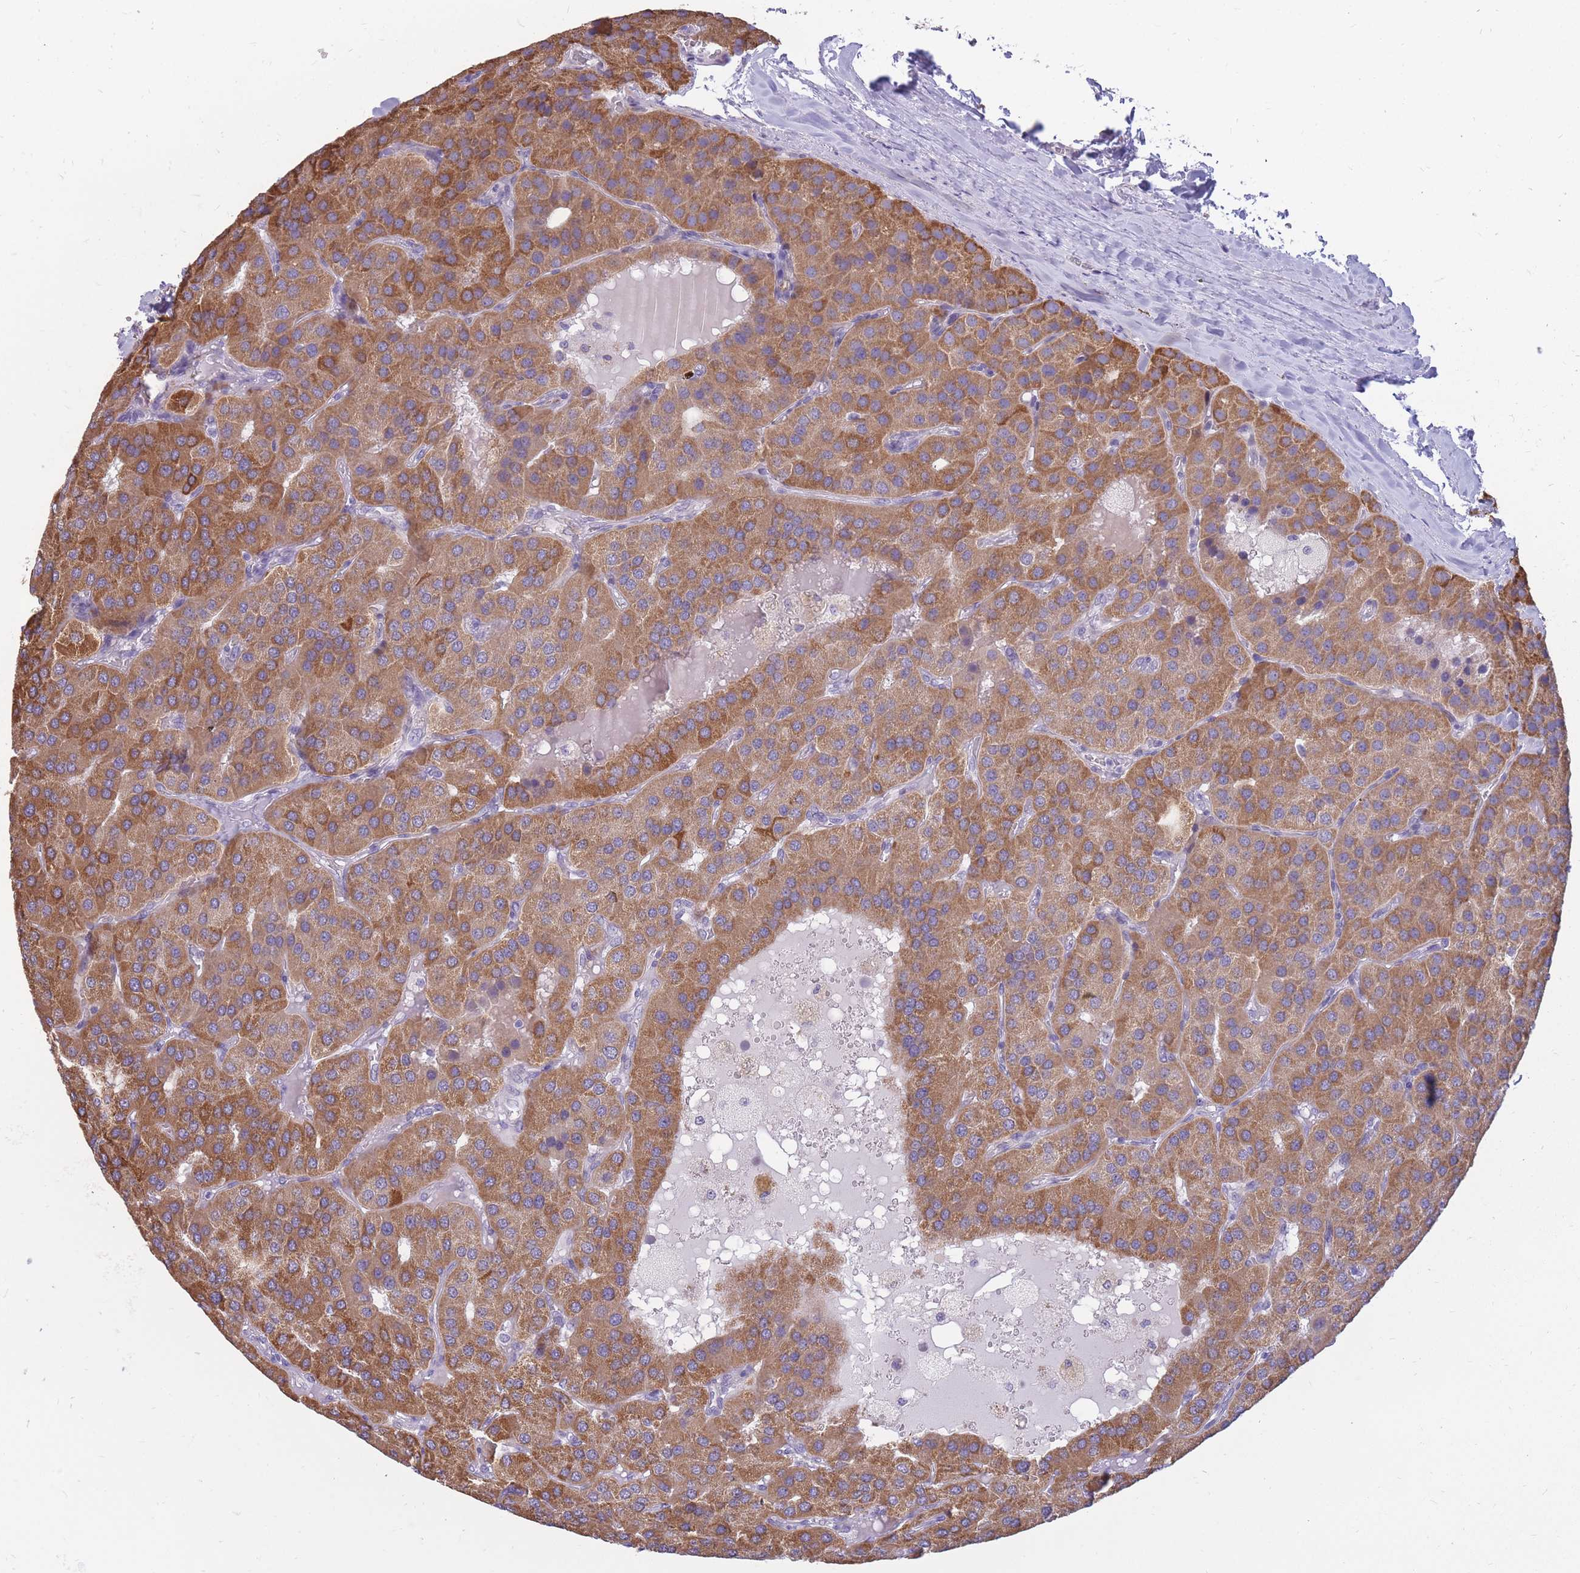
{"staining": {"intensity": "moderate", "quantity": ">75%", "location": "cytoplasmic/membranous"}, "tissue": "parathyroid gland", "cell_type": "Glandular cells", "image_type": "normal", "snomed": [{"axis": "morphology", "description": "Normal tissue, NOS"}, {"axis": "morphology", "description": "Adenoma, NOS"}, {"axis": "topography", "description": "Parathyroid gland"}], "caption": "The micrograph displays a brown stain indicating the presence of a protein in the cytoplasmic/membranous of glandular cells in parathyroid gland.", "gene": "RNF170", "patient": {"sex": "female", "age": 86}}